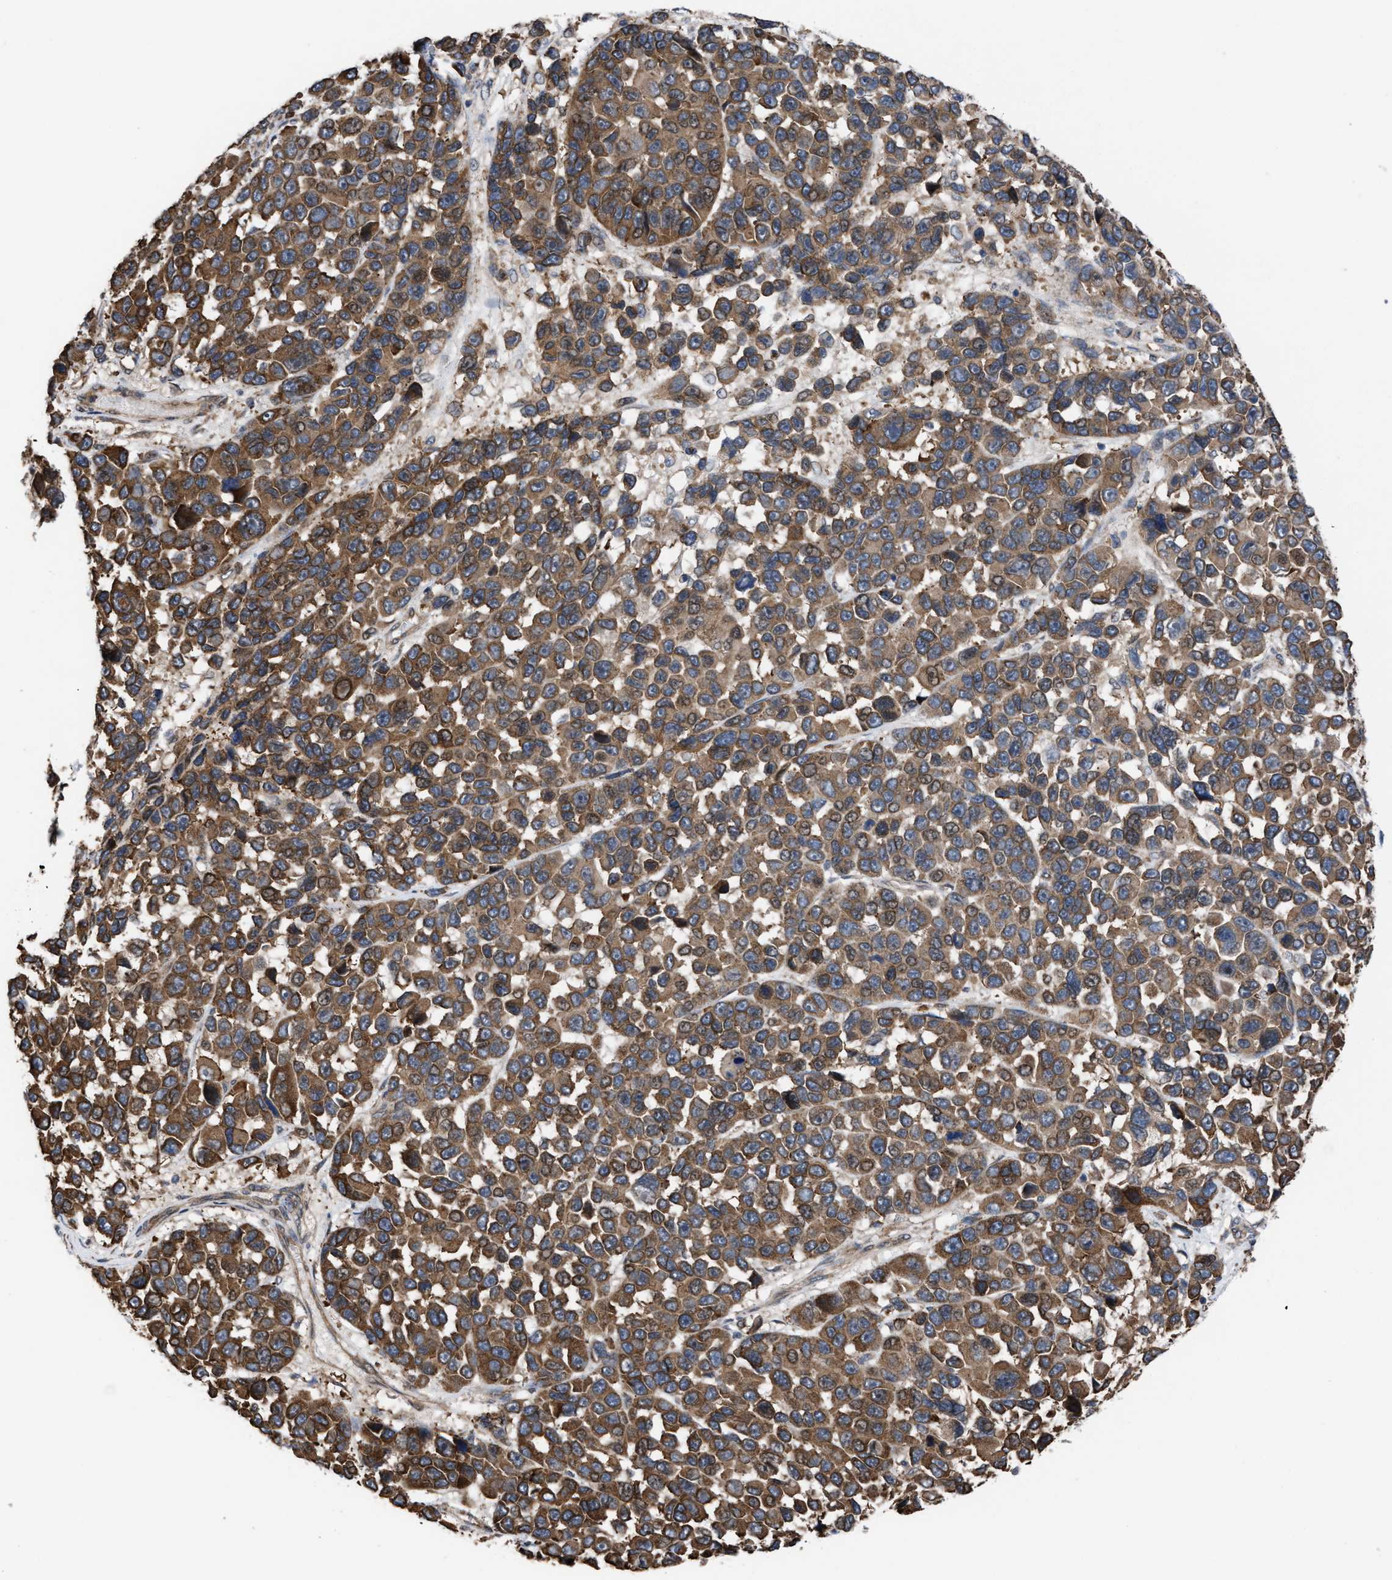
{"staining": {"intensity": "moderate", "quantity": ">75%", "location": "cytoplasmic/membranous"}, "tissue": "melanoma", "cell_type": "Tumor cells", "image_type": "cancer", "snomed": [{"axis": "morphology", "description": "Malignant melanoma, NOS"}, {"axis": "topography", "description": "Skin"}], "caption": "High-power microscopy captured an immunohistochemistry (IHC) histopathology image of malignant melanoma, revealing moderate cytoplasmic/membranous expression in approximately >75% of tumor cells.", "gene": "TP53BP2", "patient": {"sex": "male", "age": 53}}